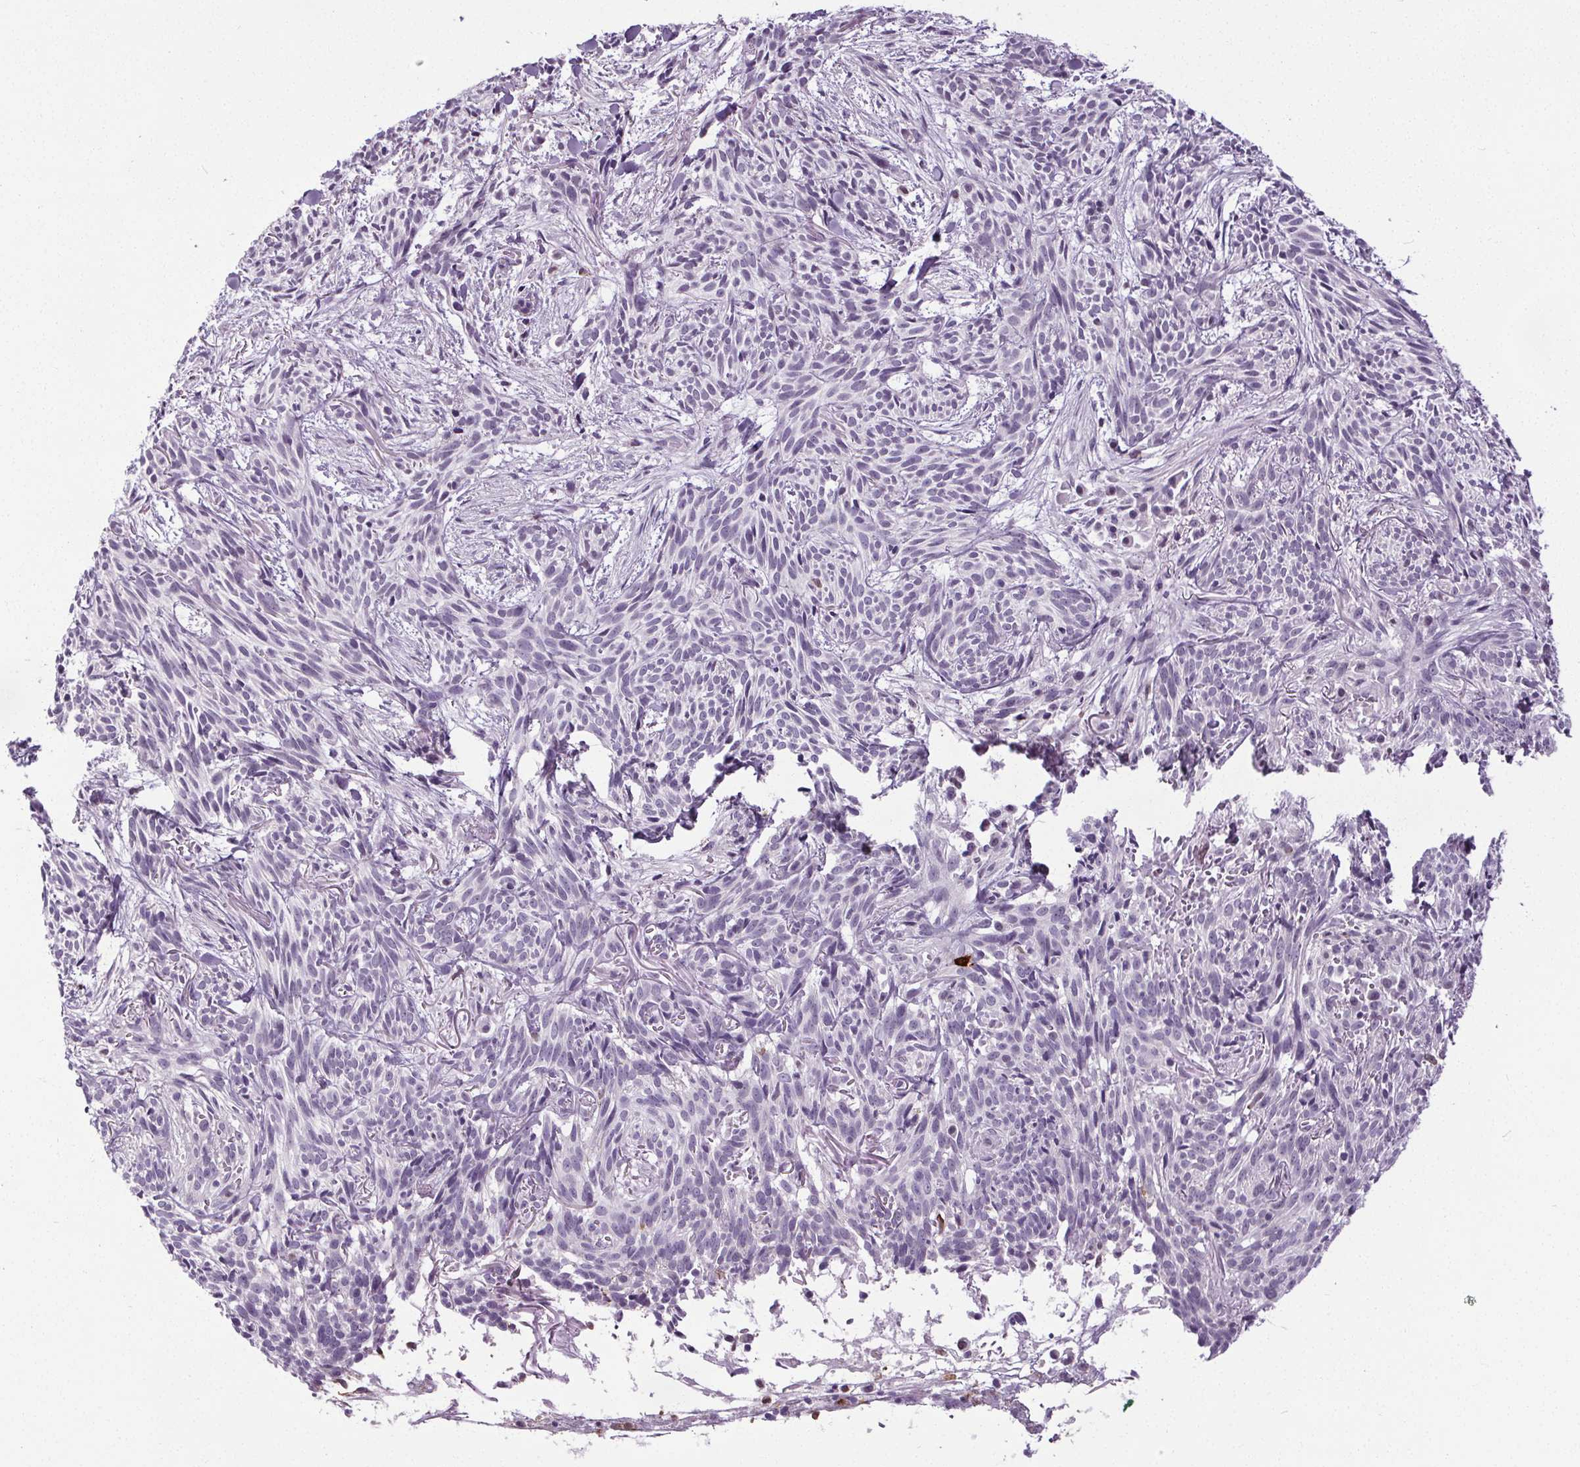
{"staining": {"intensity": "negative", "quantity": "none", "location": "none"}, "tissue": "skin cancer", "cell_type": "Tumor cells", "image_type": "cancer", "snomed": [{"axis": "morphology", "description": "Basal cell carcinoma"}, {"axis": "topography", "description": "Skin"}], "caption": "This image is of skin cancer (basal cell carcinoma) stained with IHC to label a protein in brown with the nuclei are counter-stained blue. There is no staining in tumor cells.", "gene": "TMEM240", "patient": {"sex": "male", "age": 71}}